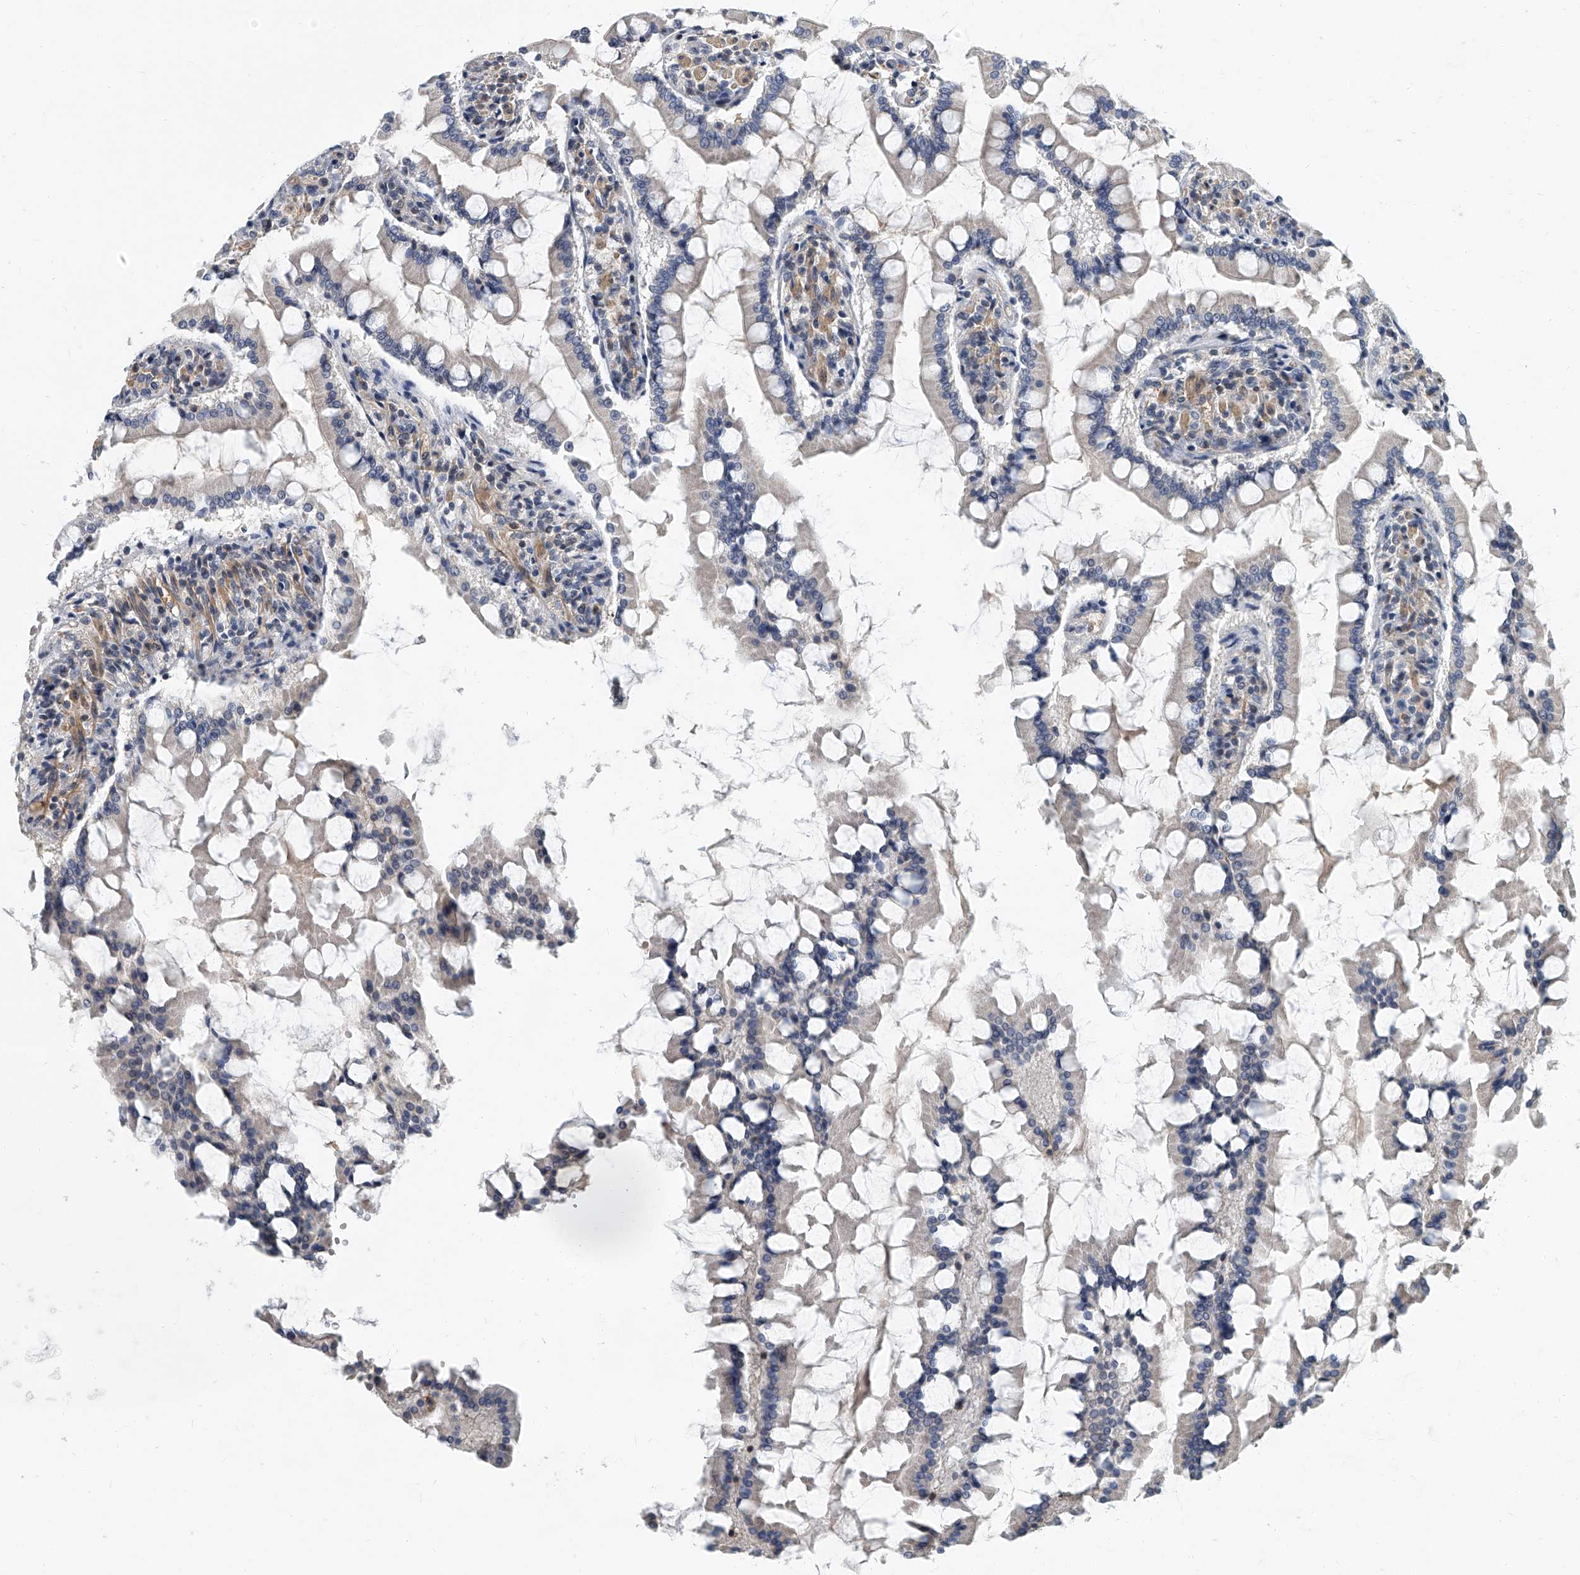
{"staining": {"intensity": "moderate", "quantity": "<25%", "location": "cytoplasmic/membranous"}, "tissue": "small intestine", "cell_type": "Glandular cells", "image_type": "normal", "snomed": [{"axis": "morphology", "description": "Normal tissue, NOS"}, {"axis": "topography", "description": "Small intestine"}], "caption": "Protein staining exhibits moderate cytoplasmic/membranous positivity in approximately <25% of glandular cells in unremarkable small intestine. The staining is performed using DAB (3,3'-diaminobenzidine) brown chromogen to label protein expression. The nuclei are counter-stained blue using hematoxylin.", "gene": "CD200", "patient": {"sex": "male", "age": 41}}